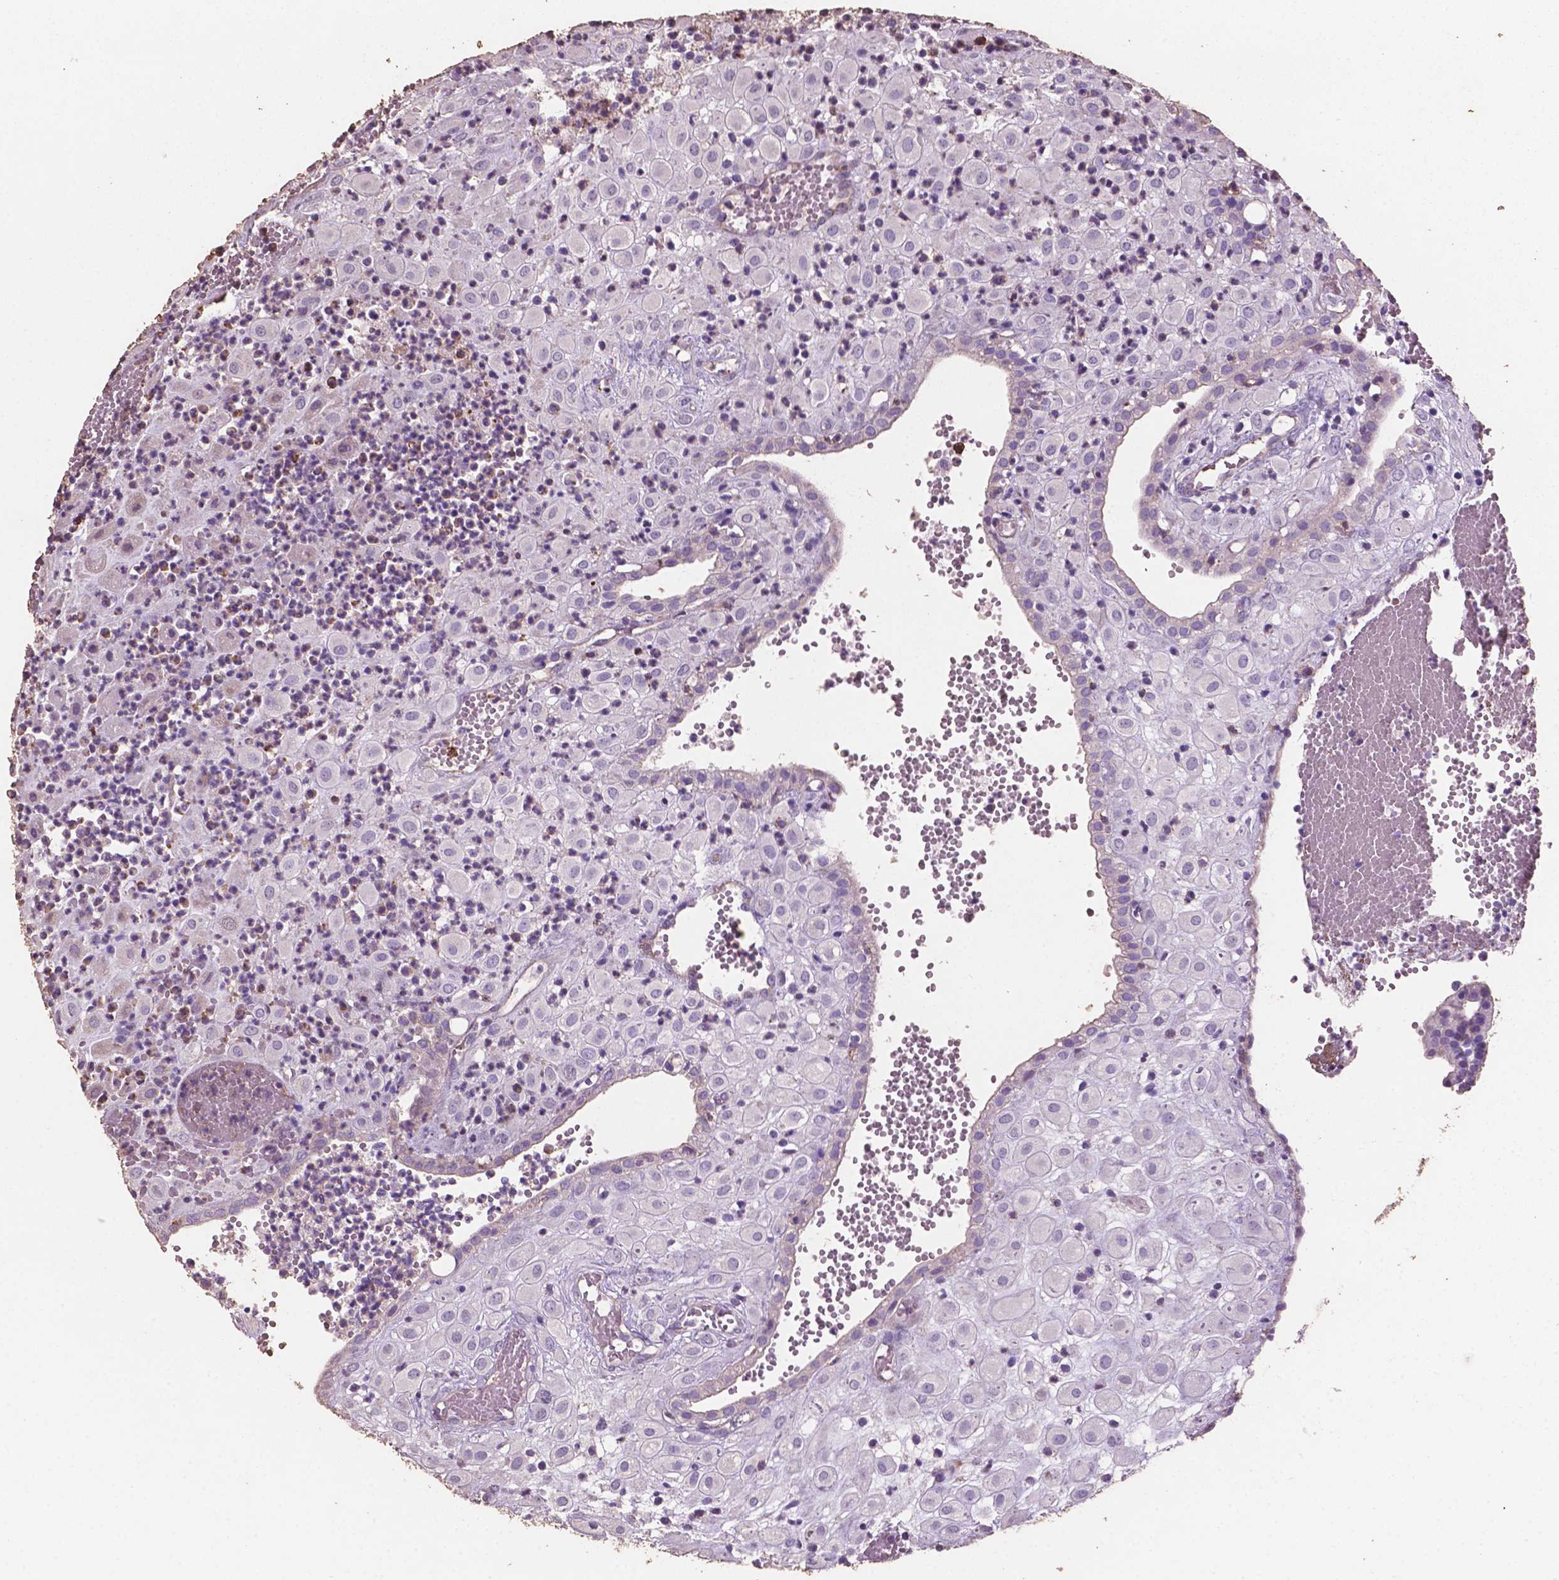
{"staining": {"intensity": "negative", "quantity": "none", "location": "none"}, "tissue": "placenta", "cell_type": "Decidual cells", "image_type": "normal", "snomed": [{"axis": "morphology", "description": "Normal tissue, NOS"}, {"axis": "topography", "description": "Placenta"}], "caption": "Immunohistochemistry image of benign placenta: human placenta stained with DAB (3,3'-diaminobenzidine) demonstrates no significant protein expression in decidual cells.", "gene": "COMMD4", "patient": {"sex": "female", "age": 24}}